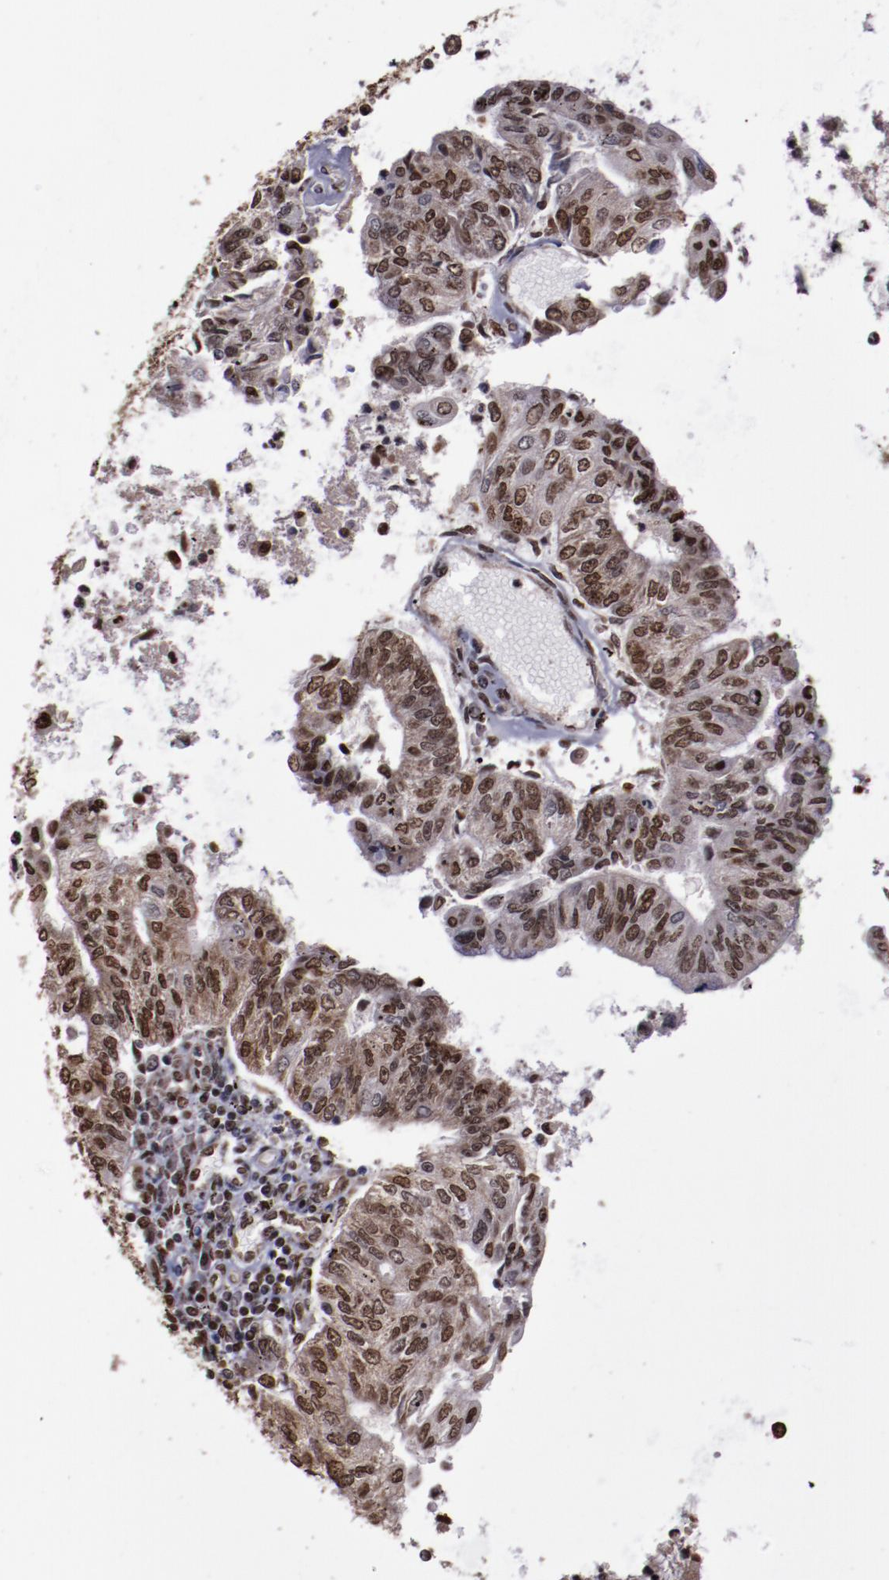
{"staining": {"intensity": "moderate", "quantity": ">75%", "location": "cytoplasmic/membranous,nuclear"}, "tissue": "endometrial cancer", "cell_type": "Tumor cells", "image_type": "cancer", "snomed": [{"axis": "morphology", "description": "Adenocarcinoma, NOS"}, {"axis": "topography", "description": "Endometrium"}], "caption": "This micrograph reveals immunohistochemistry staining of human adenocarcinoma (endometrial), with medium moderate cytoplasmic/membranous and nuclear positivity in about >75% of tumor cells.", "gene": "APEX1", "patient": {"sex": "female", "age": 59}}